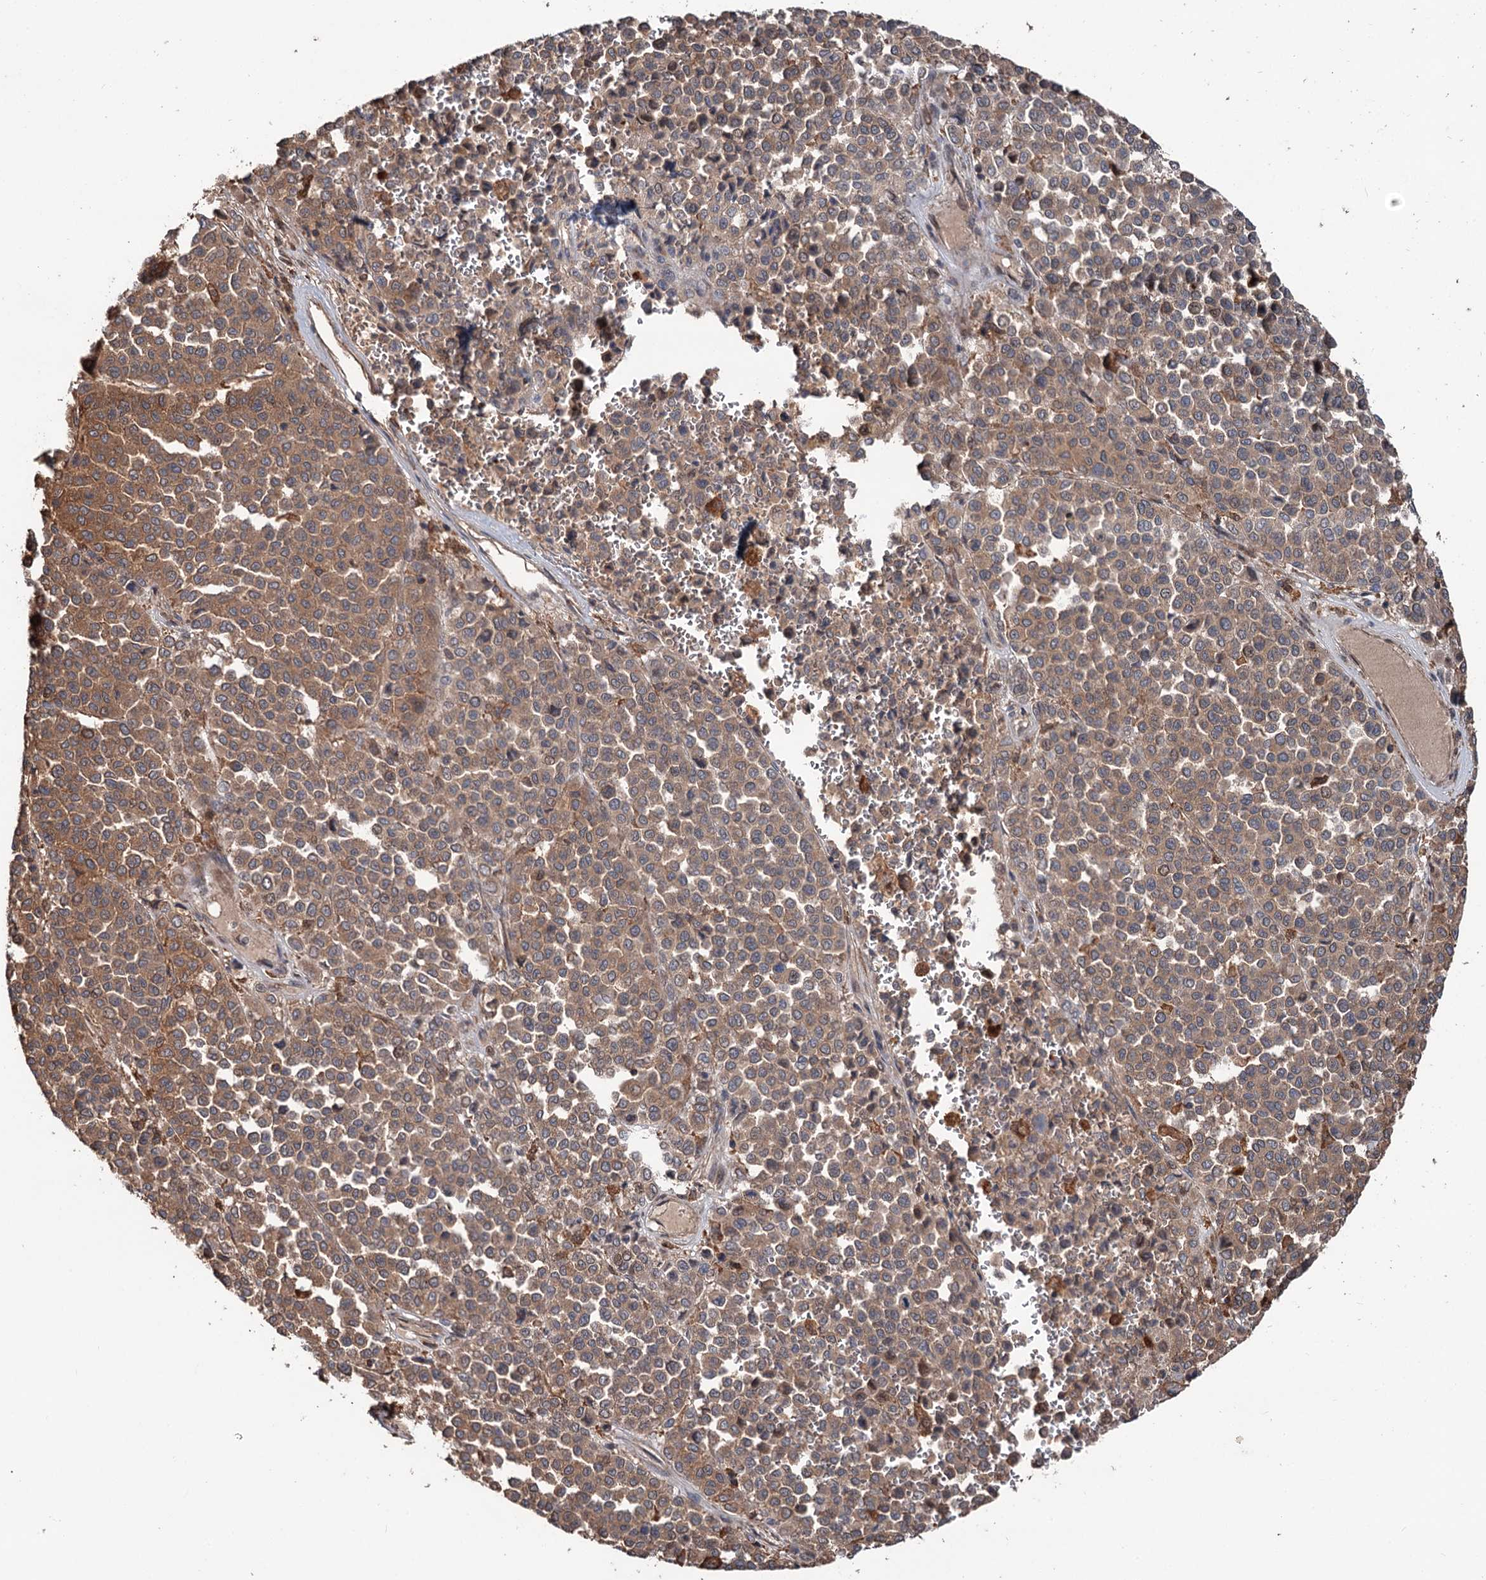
{"staining": {"intensity": "moderate", "quantity": ">75%", "location": "cytoplasmic/membranous"}, "tissue": "melanoma", "cell_type": "Tumor cells", "image_type": "cancer", "snomed": [{"axis": "morphology", "description": "Malignant melanoma, Metastatic site"}, {"axis": "topography", "description": "Pancreas"}], "caption": "The immunohistochemical stain labels moderate cytoplasmic/membranous positivity in tumor cells of malignant melanoma (metastatic site) tissue.", "gene": "GRIP1", "patient": {"sex": "female", "age": 30}}